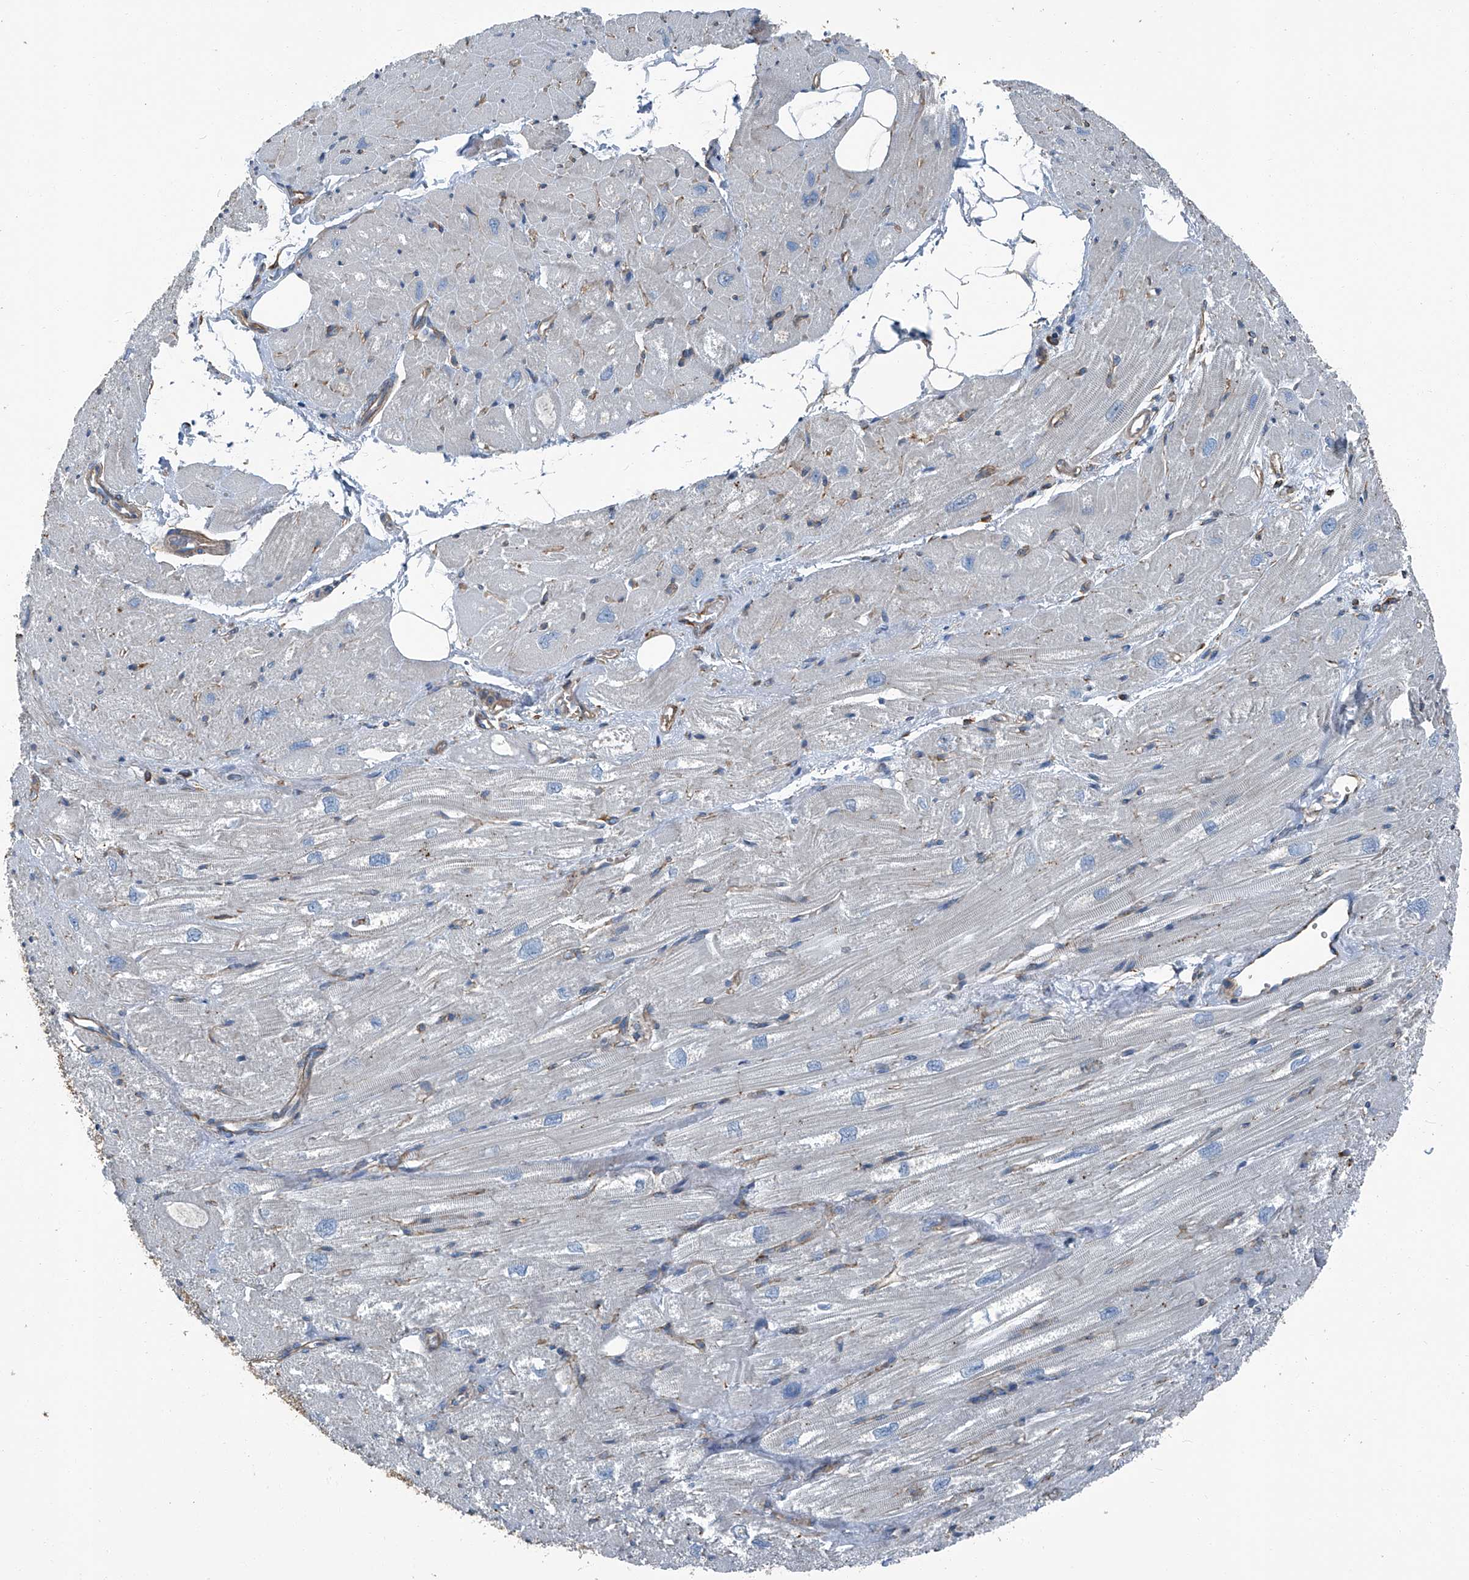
{"staining": {"intensity": "negative", "quantity": "none", "location": "none"}, "tissue": "heart muscle", "cell_type": "Cardiomyocytes", "image_type": "normal", "snomed": [{"axis": "morphology", "description": "Normal tissue, NOS"}, {"axis": "topography", "description": "Heart"}], "caption": "DAB immunohistochemical staining of benign human heart muscle displays no significant positivity in cardiomyocytes. Nuclei are stained in blue.", "gene": "SEPTIN7", "patient": {"sex": "male", "age": 50}}